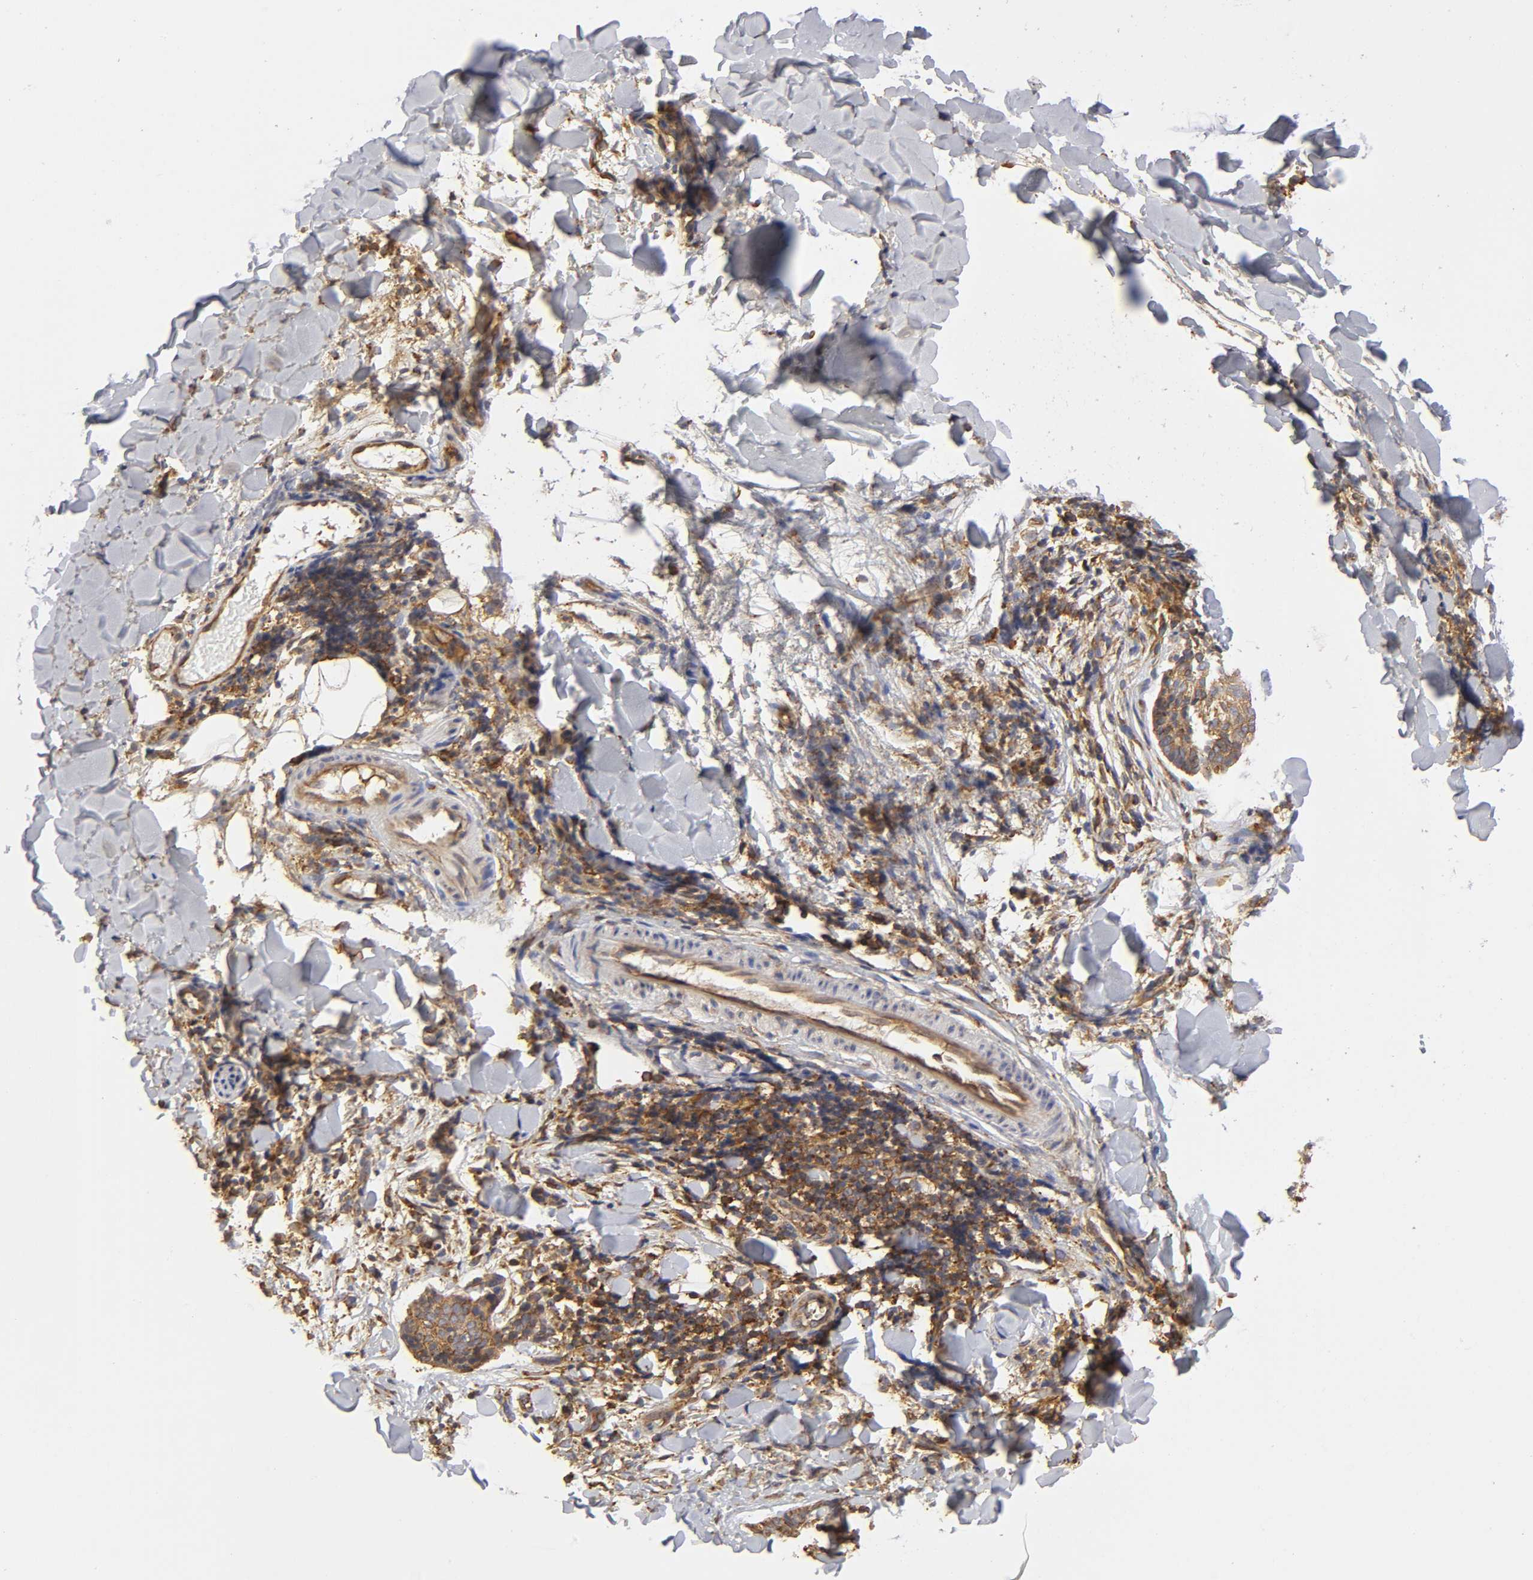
{"staining": {"intensity": "strong", "quantity": ">75%", "location": "cytoplasmic/membranous"}, "tissue": "skin cancer", "cell_type": "Tumor cells", "image_type": "cancer", "snomed": [{"axis": "morphology", "description": "Normal tissue, NOS"}, {"axis": "morphology", "description": "Basal cell carcinoma"}, {"axis": "topography", "description": "Skin"}], "caption": "A high amount of strong cytoplasmic/membranous positivity is appreciated in approximately >75% of tumor cells in skin basal cell carcinoma tissue.", "gene": "RPL14", "patient": {"sex": "female", "age": 57}}